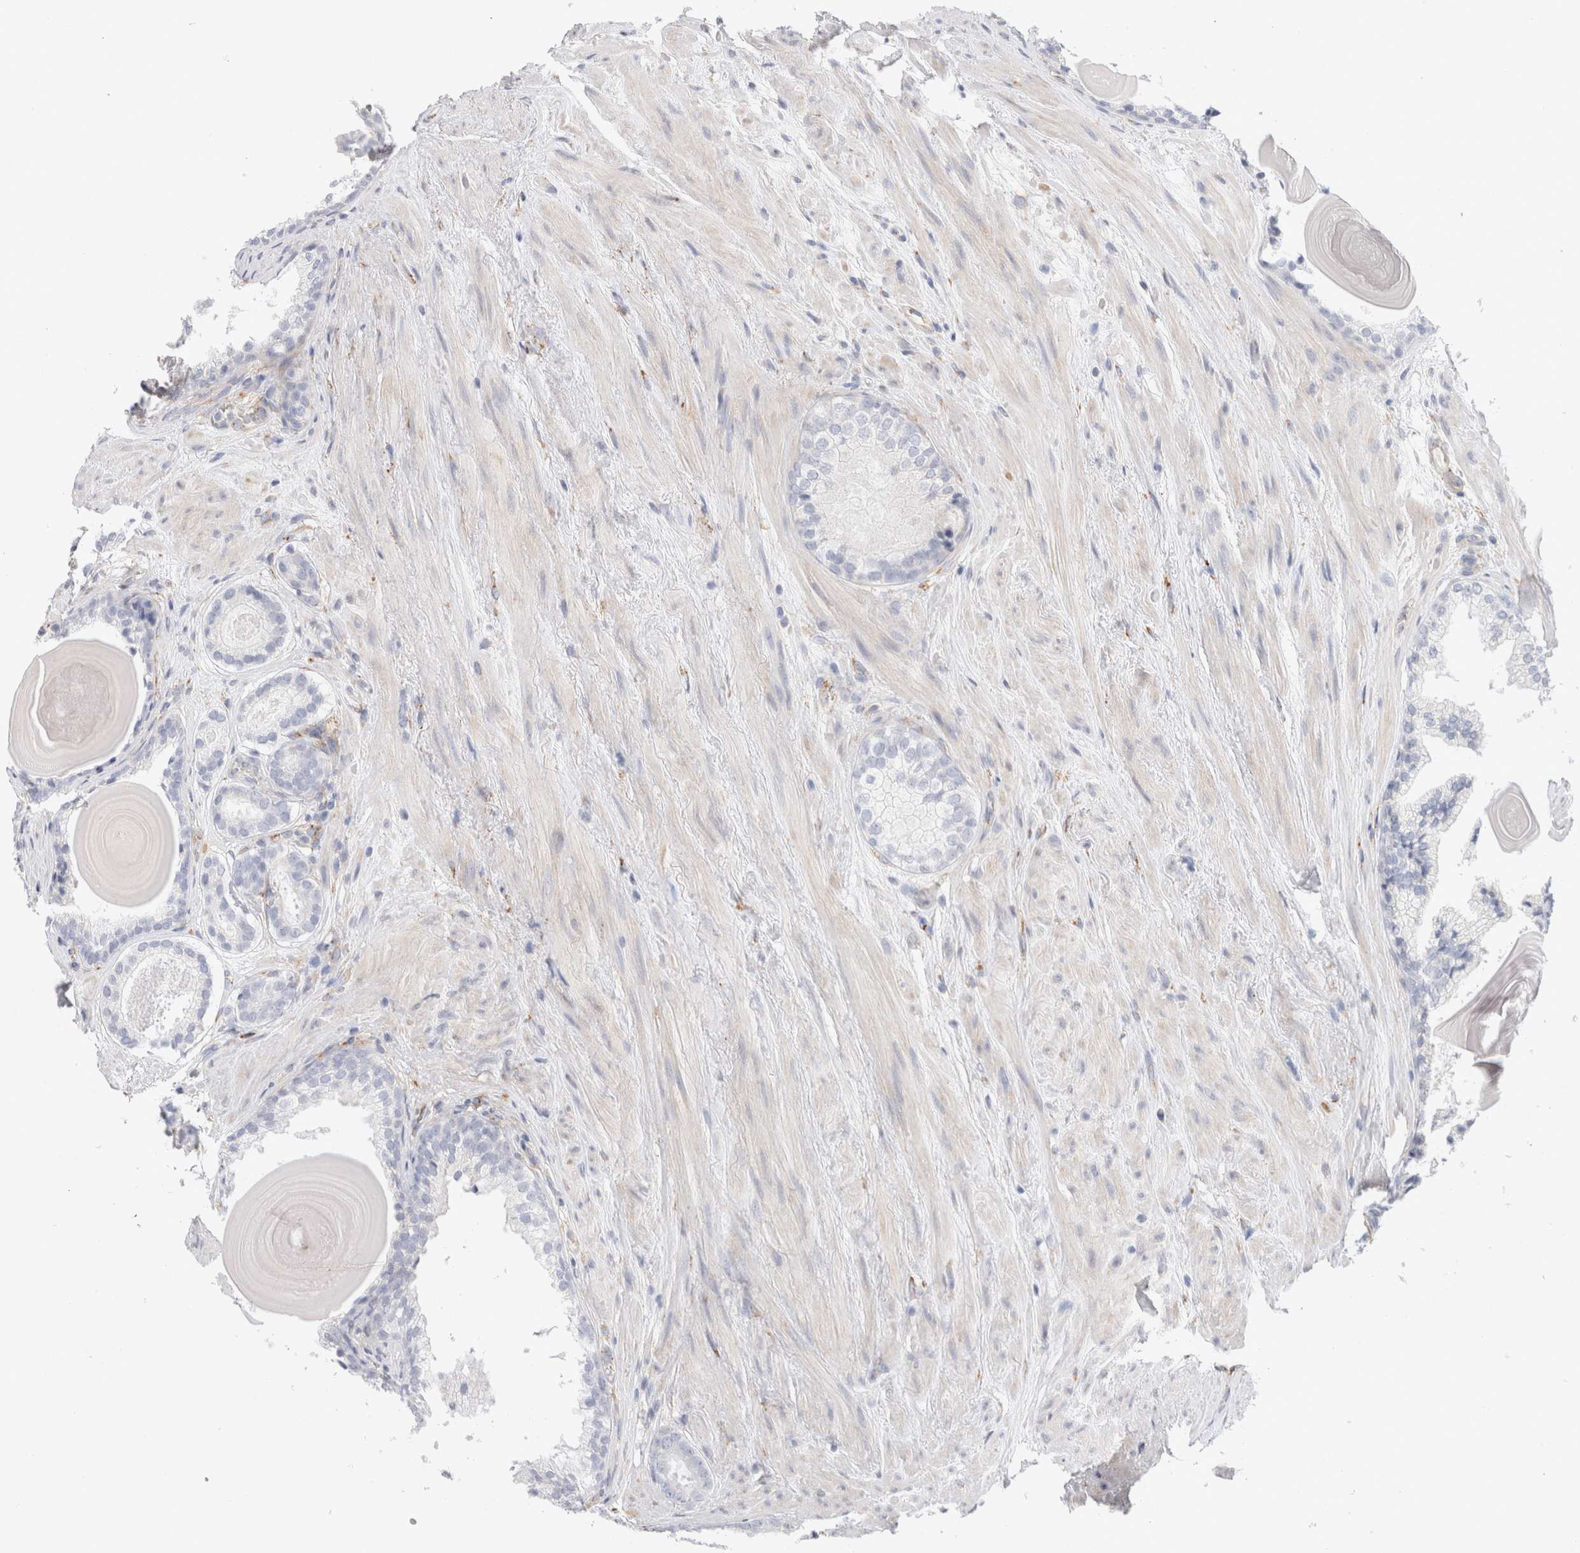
{"staining": {"intensity": "negative", "quantity": "none", "location": "none"}, "tissue": "prostate cancer", "cell_type": "Tumor cells", "image_type": "cancer", "snomed": [{"axis": "morphology", "description": "Adenocarcinoma, Low grade"}, {"axis": "topography", "description": "Prostate"}], "caption": "IHC image of neoplastic tissue: adenocarcinoma (low-grade) (prostate) stained with DAB exhibits no significant protein positivity in tumor cells.", "gene": "CNPY4", "patient": {"sex": "male", "age": 69}}